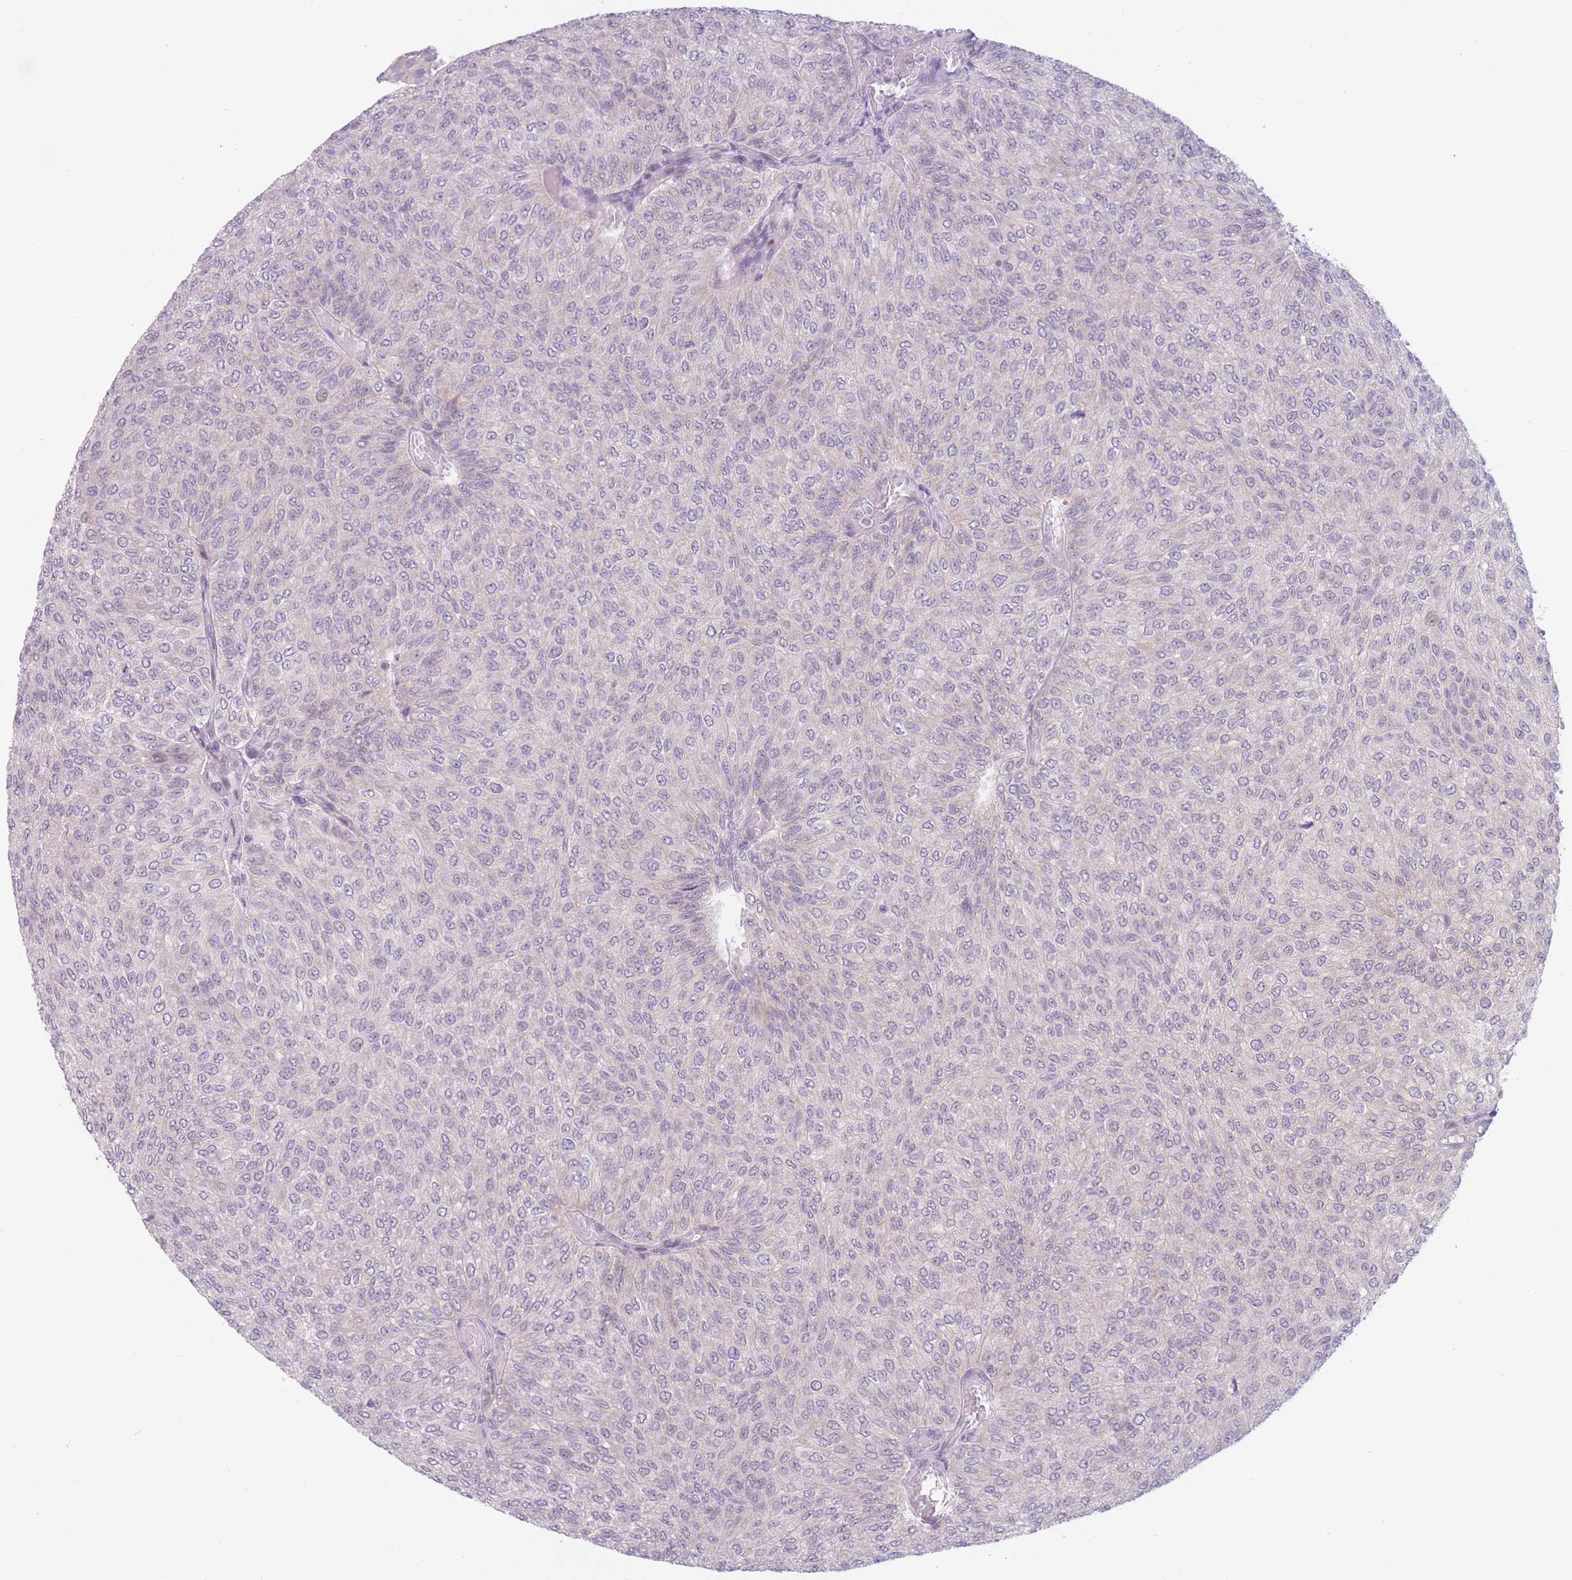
{"staining": {"intensity": "negative", "quantity": "none", "location": "none"}, "tissue": "urothelial cancer", "cell_type": "Tumor cells", "image_type": "cancer", "snomed": [{"axis": "morphology", "description": "Urothelial carcinoma, Low grade"}, {"axis": "topography", "description": "Urinary bladder"}], "caption": "DAB (3,3'-diaminobenzidine) immunohistochemical staining of human urothelial cancer demonstrates no significant staining in tumor cells.", "gene": "ZNF439", "patient": {"sex": "male", "age": 78}}